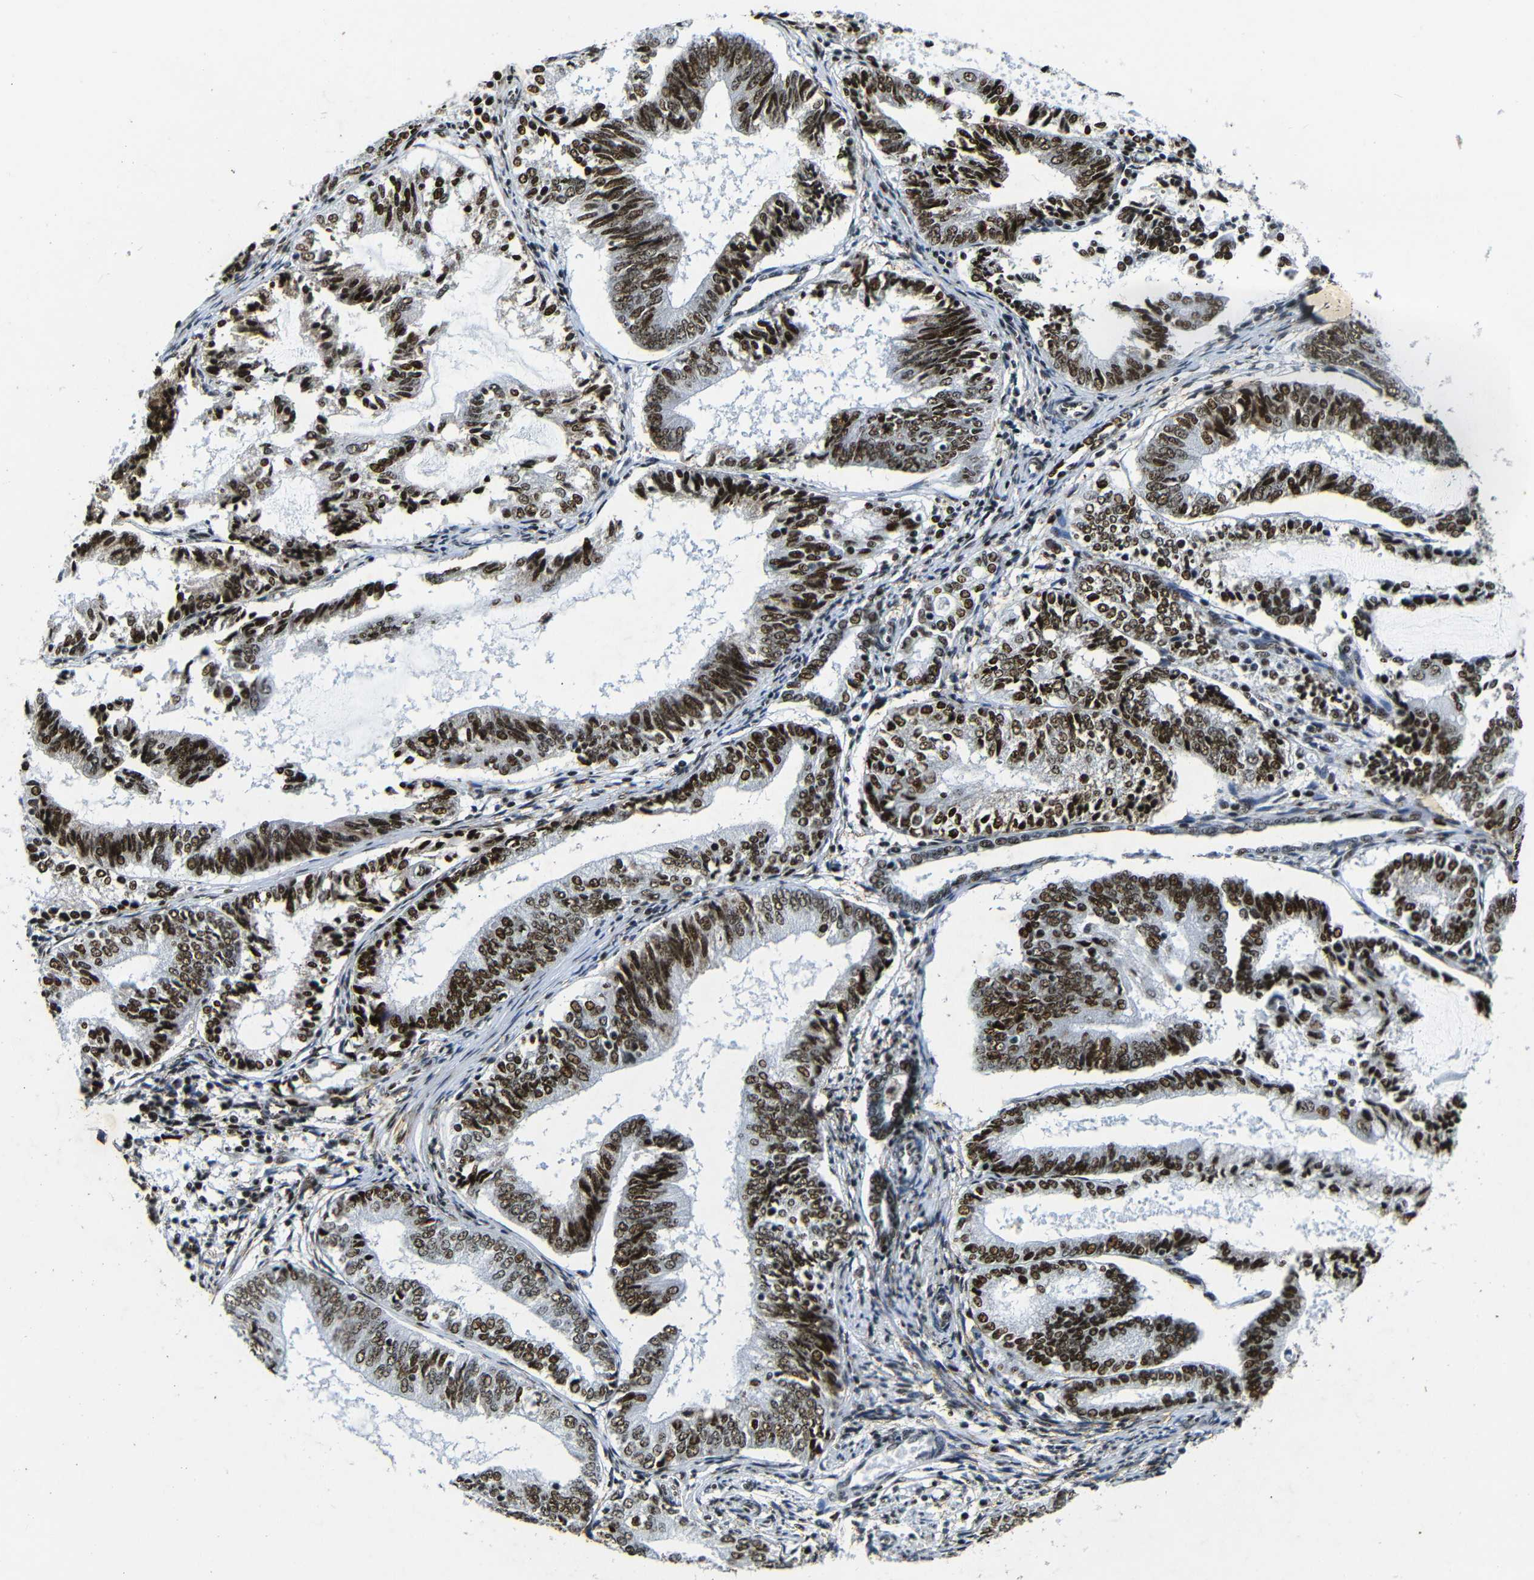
{"staining": {"intensity": "strong", "quantity": ">75%", "location": "nuclear"}, "tissue": "endometrial cancer", "cell_type": "Tumor cells", "image_type": "cancer", "snomed": [{"axis": "morphology", "description": "Adenocarcinoma, NOS"}, {"axis": "topography", "description": "Endometrium"}], "caption": "Endometrial cancer (adenocarcinoma) stained for a protein (brown) exhibits strong nuclear positive staining in about >75% of tumor cells.", "gene": "SRSF1", "patient": {"sex": "female", "age": 81}}